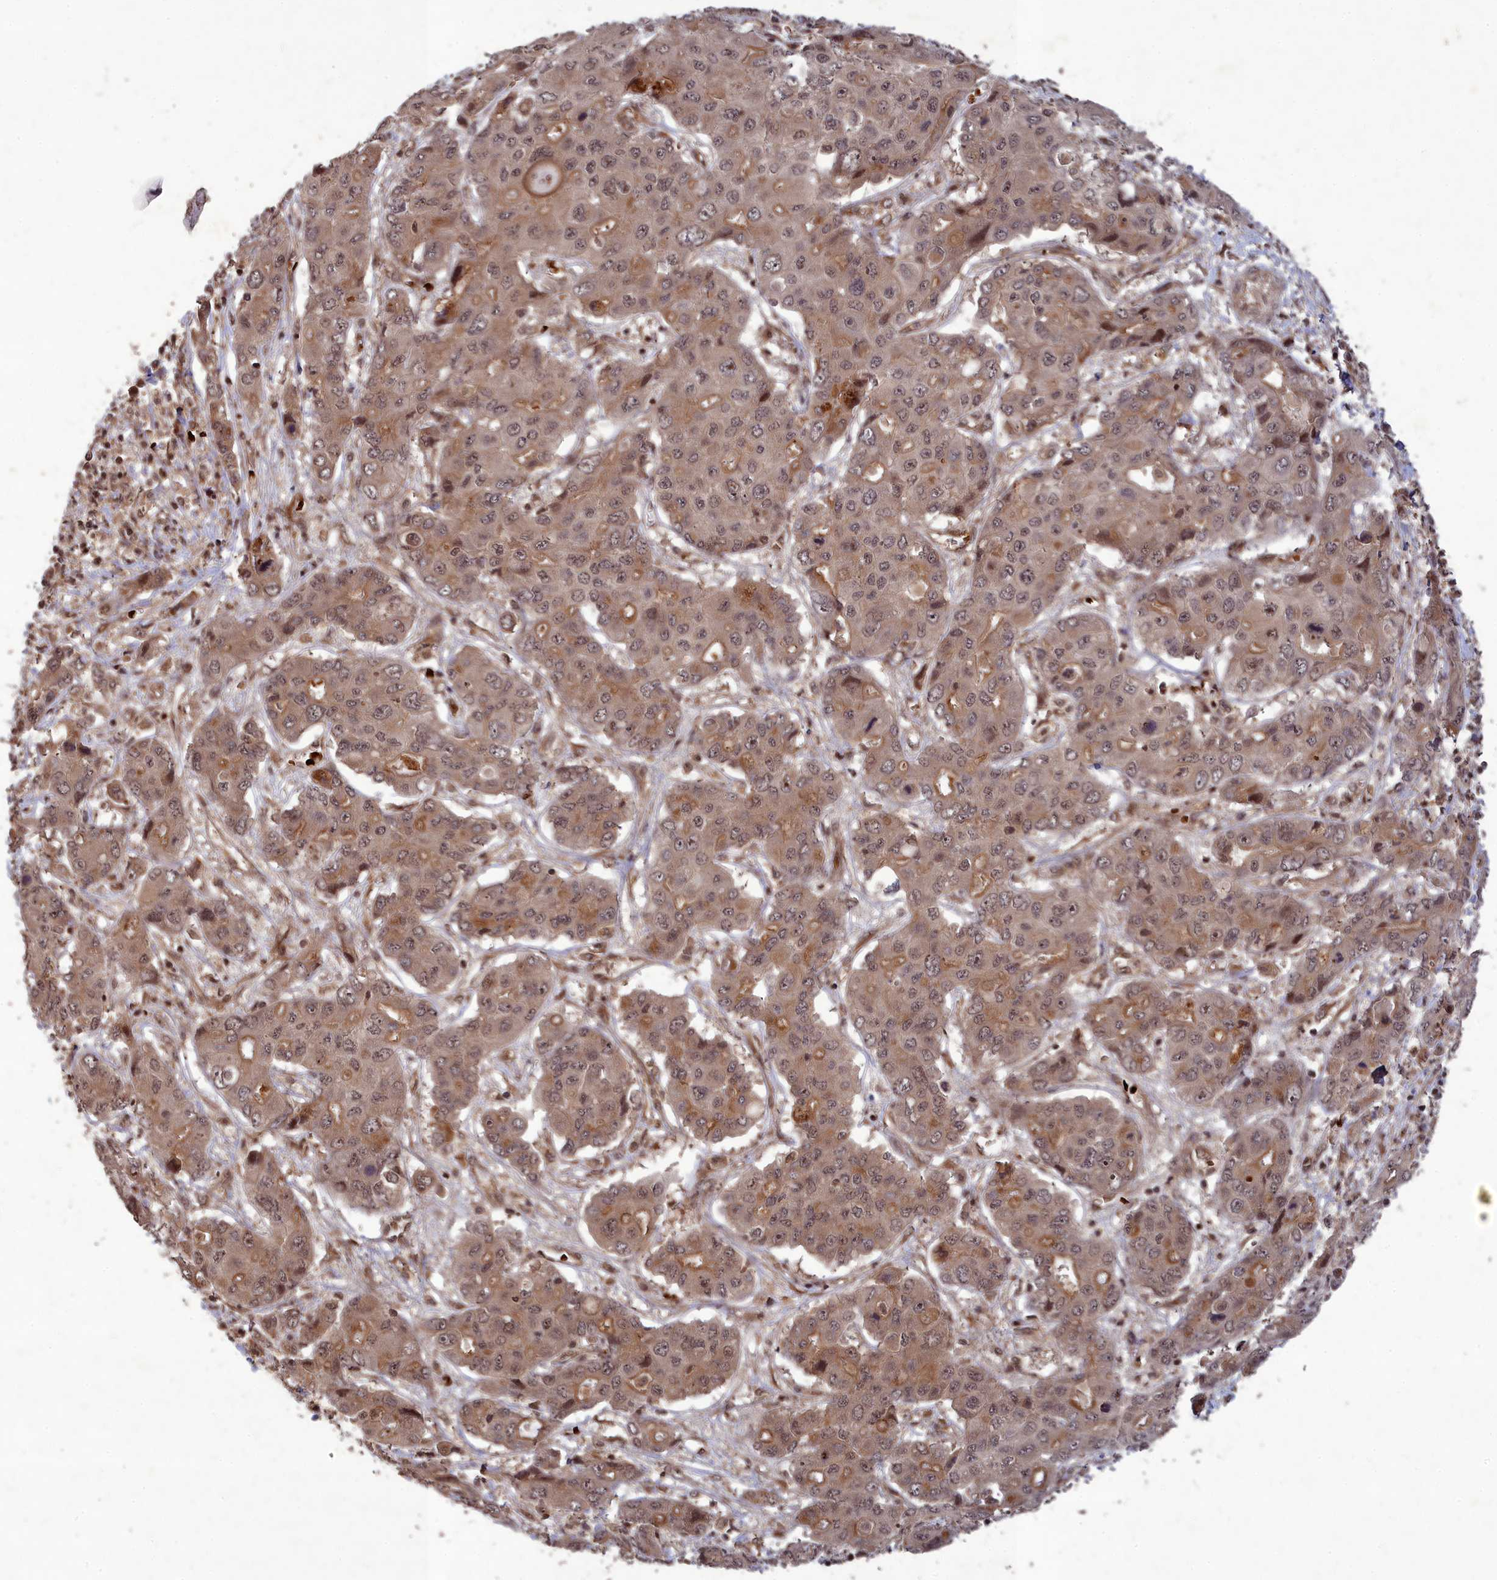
{"staining": {"intensity": "weak", "quantity": ">75%", "location": "cytoplasmic/membranous,nuclear"}, "tissue": "liver cancer", "cell_type": "Tumor cells", "image_type": "cancer", "snomed": [{"axis": "morphology", "description": "Cholangiocarcinoma"}, {"axis": "topography", "description": "Liver"}], "caption": "This micrograph displays liver cancer (cholangiocarcinoma) stained with immunohistochemistry (IHC) to label a protein in brown. The cytoplasmic/membranous and nuclear of tumor cells show weak positivity for the protein. Nuclei are counter-stained blue.", "gene": "SRMS", "patient": {"sex": "male", "age": 67}}